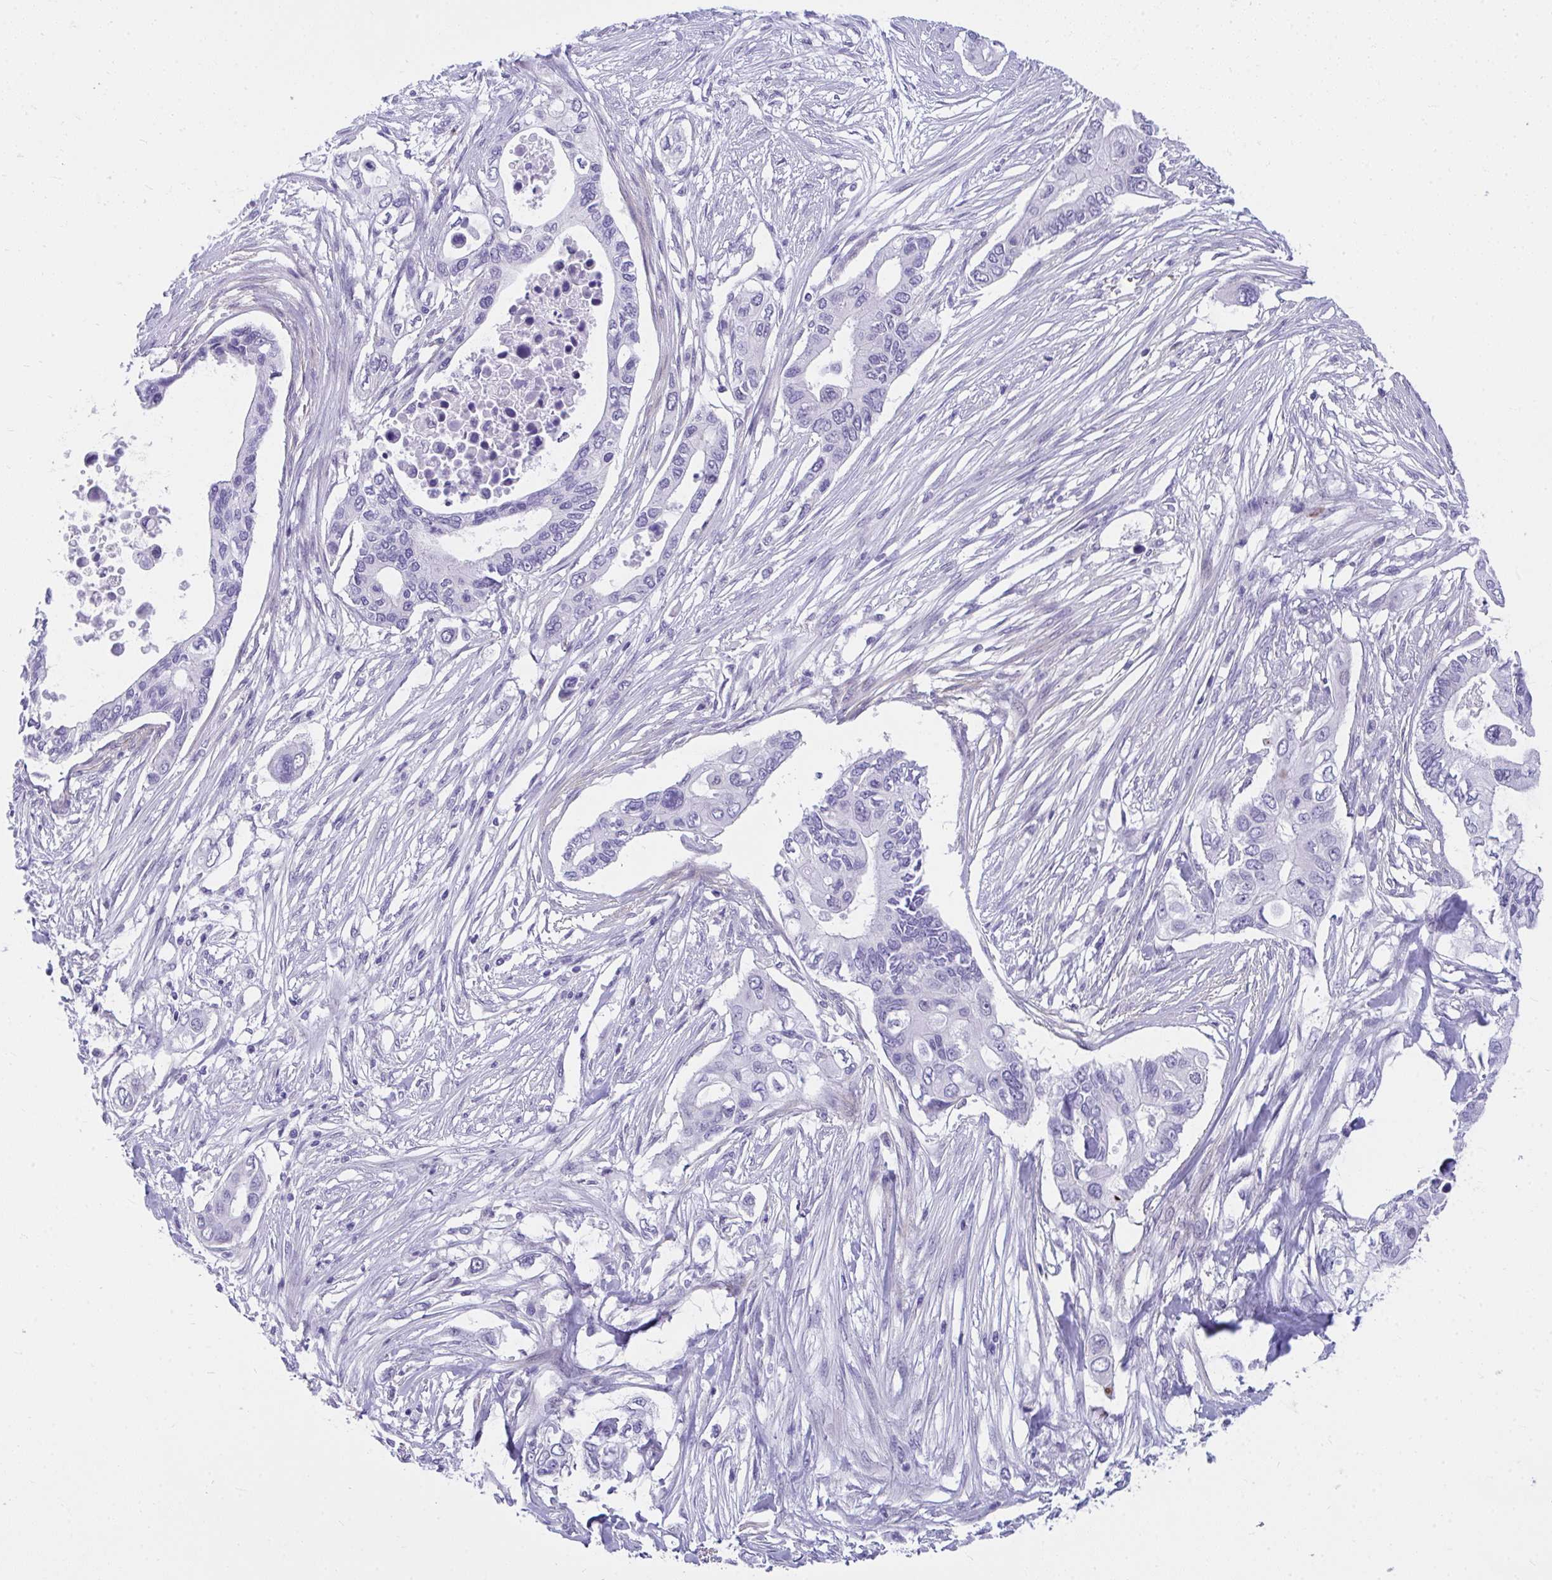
{"staining": {"intensity": "negative", "quantity": "none", "location": "none"}, "tissue": "pancreatic cancer", "cell_type": "Tumor cells", "image_type": "cancer", "snomed": [{"axis": "morphology", "description": "Adenocarcinoma, NOS"}, {"axis": "topography", "description": "Pancreas"}], "caption": "Tumor cells show no significant positivity in adenocarcinoma (pancreatic).", "gene": "TSBP1", "patient": {"sex": "female", "age": 63}}